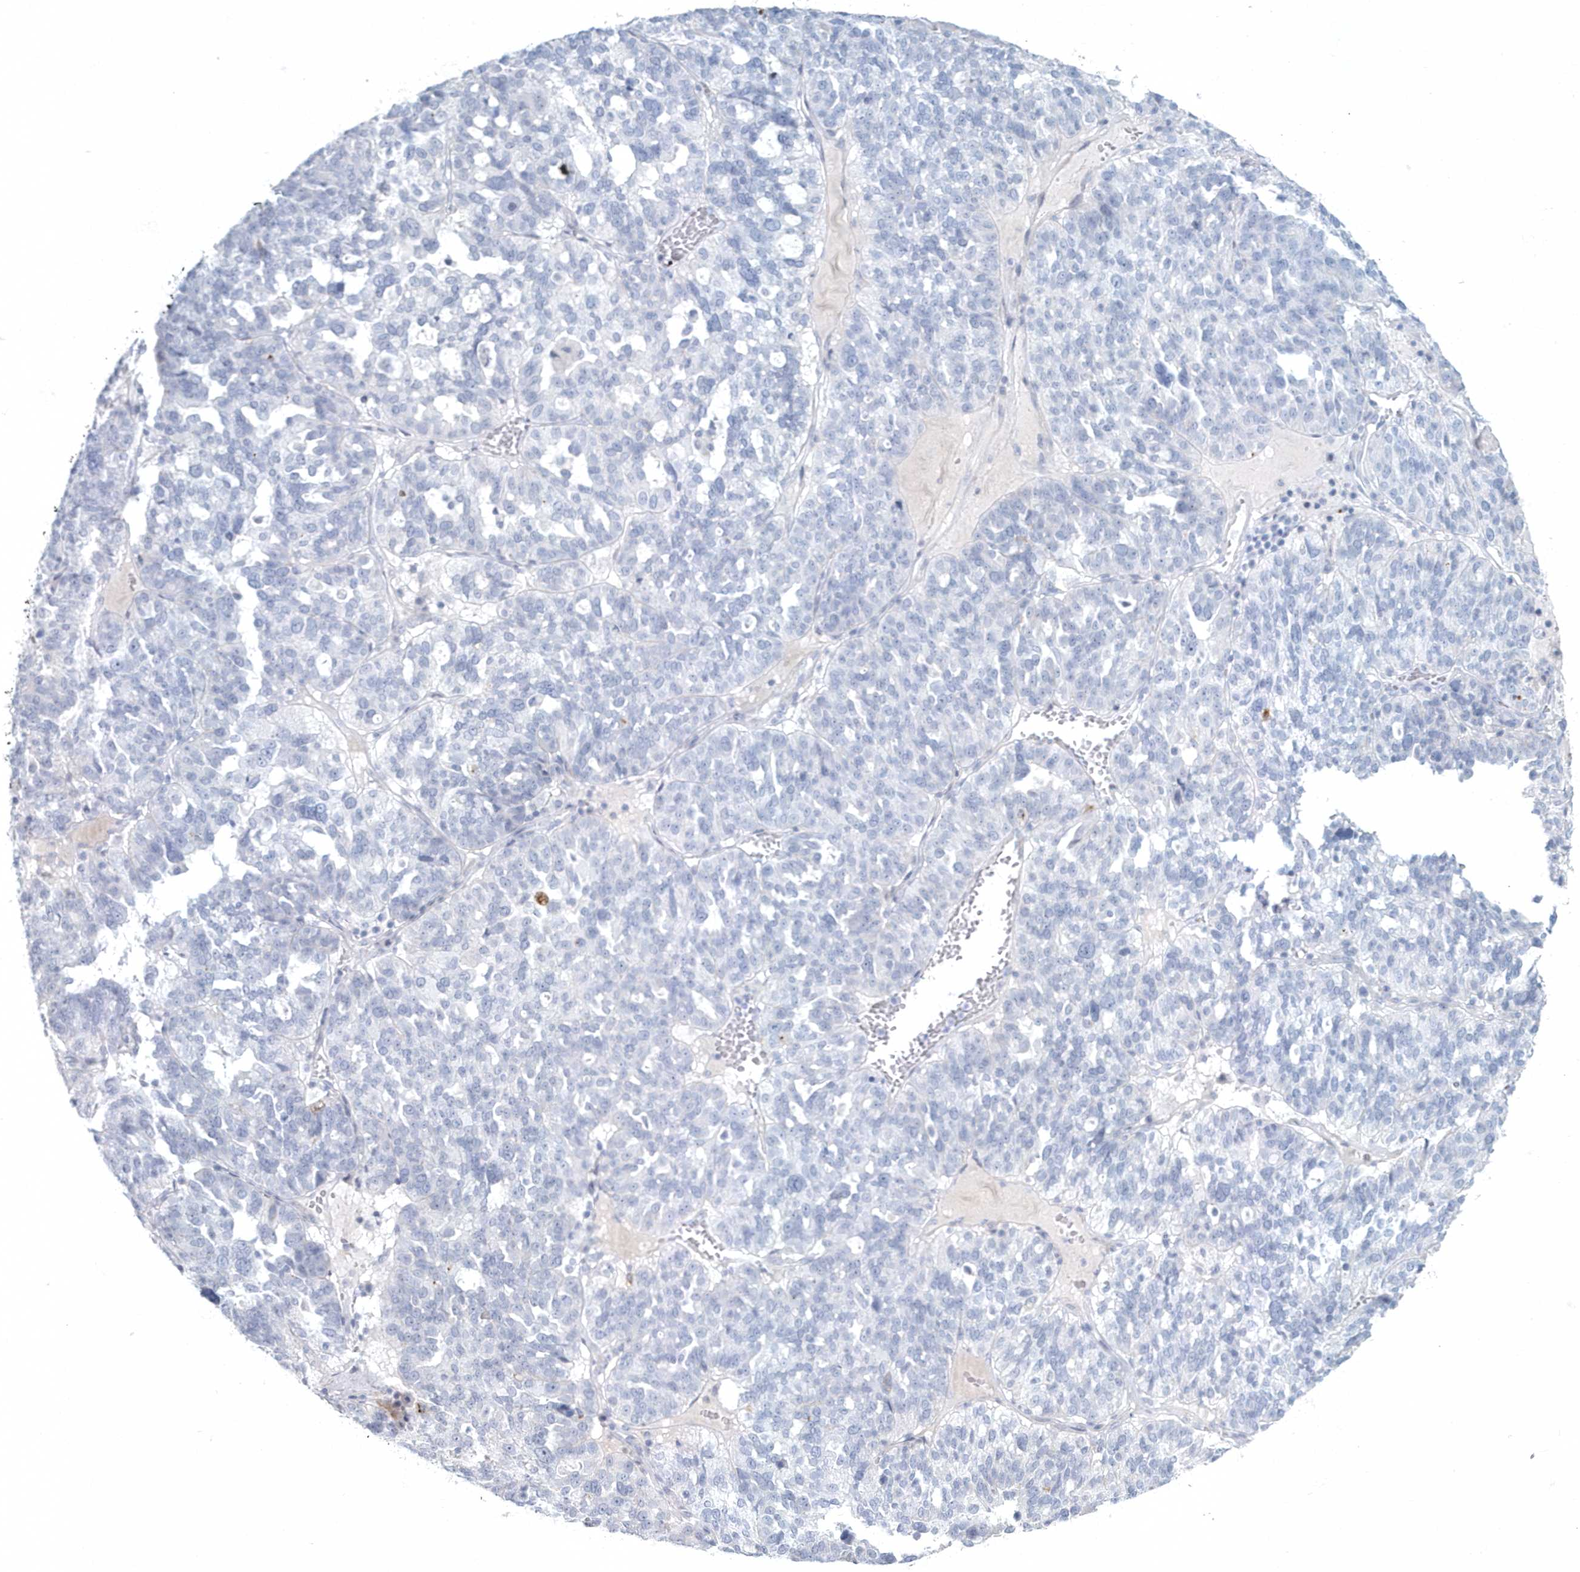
{"staining": {"intensity": "negative", "quantity": "none", "location": "none"}, "tissue": "ovarian cancer", "cell_type": "Tumor cells", "image_type": "cancer", "snomed": [{"axis": "morphology", "description": "Cystadenocarcinoma, serous, NOS"}, {"axis": "topography", "description": "Ovary"}], "caption": "Ovarian serous cystadenocarcinoma was stained to show a protein in brown. There is no significant expression in tumor cells. Nuclei are stained in blue.", "gene": "MYOT", "patient": {"sex": "female", "age": 59}}